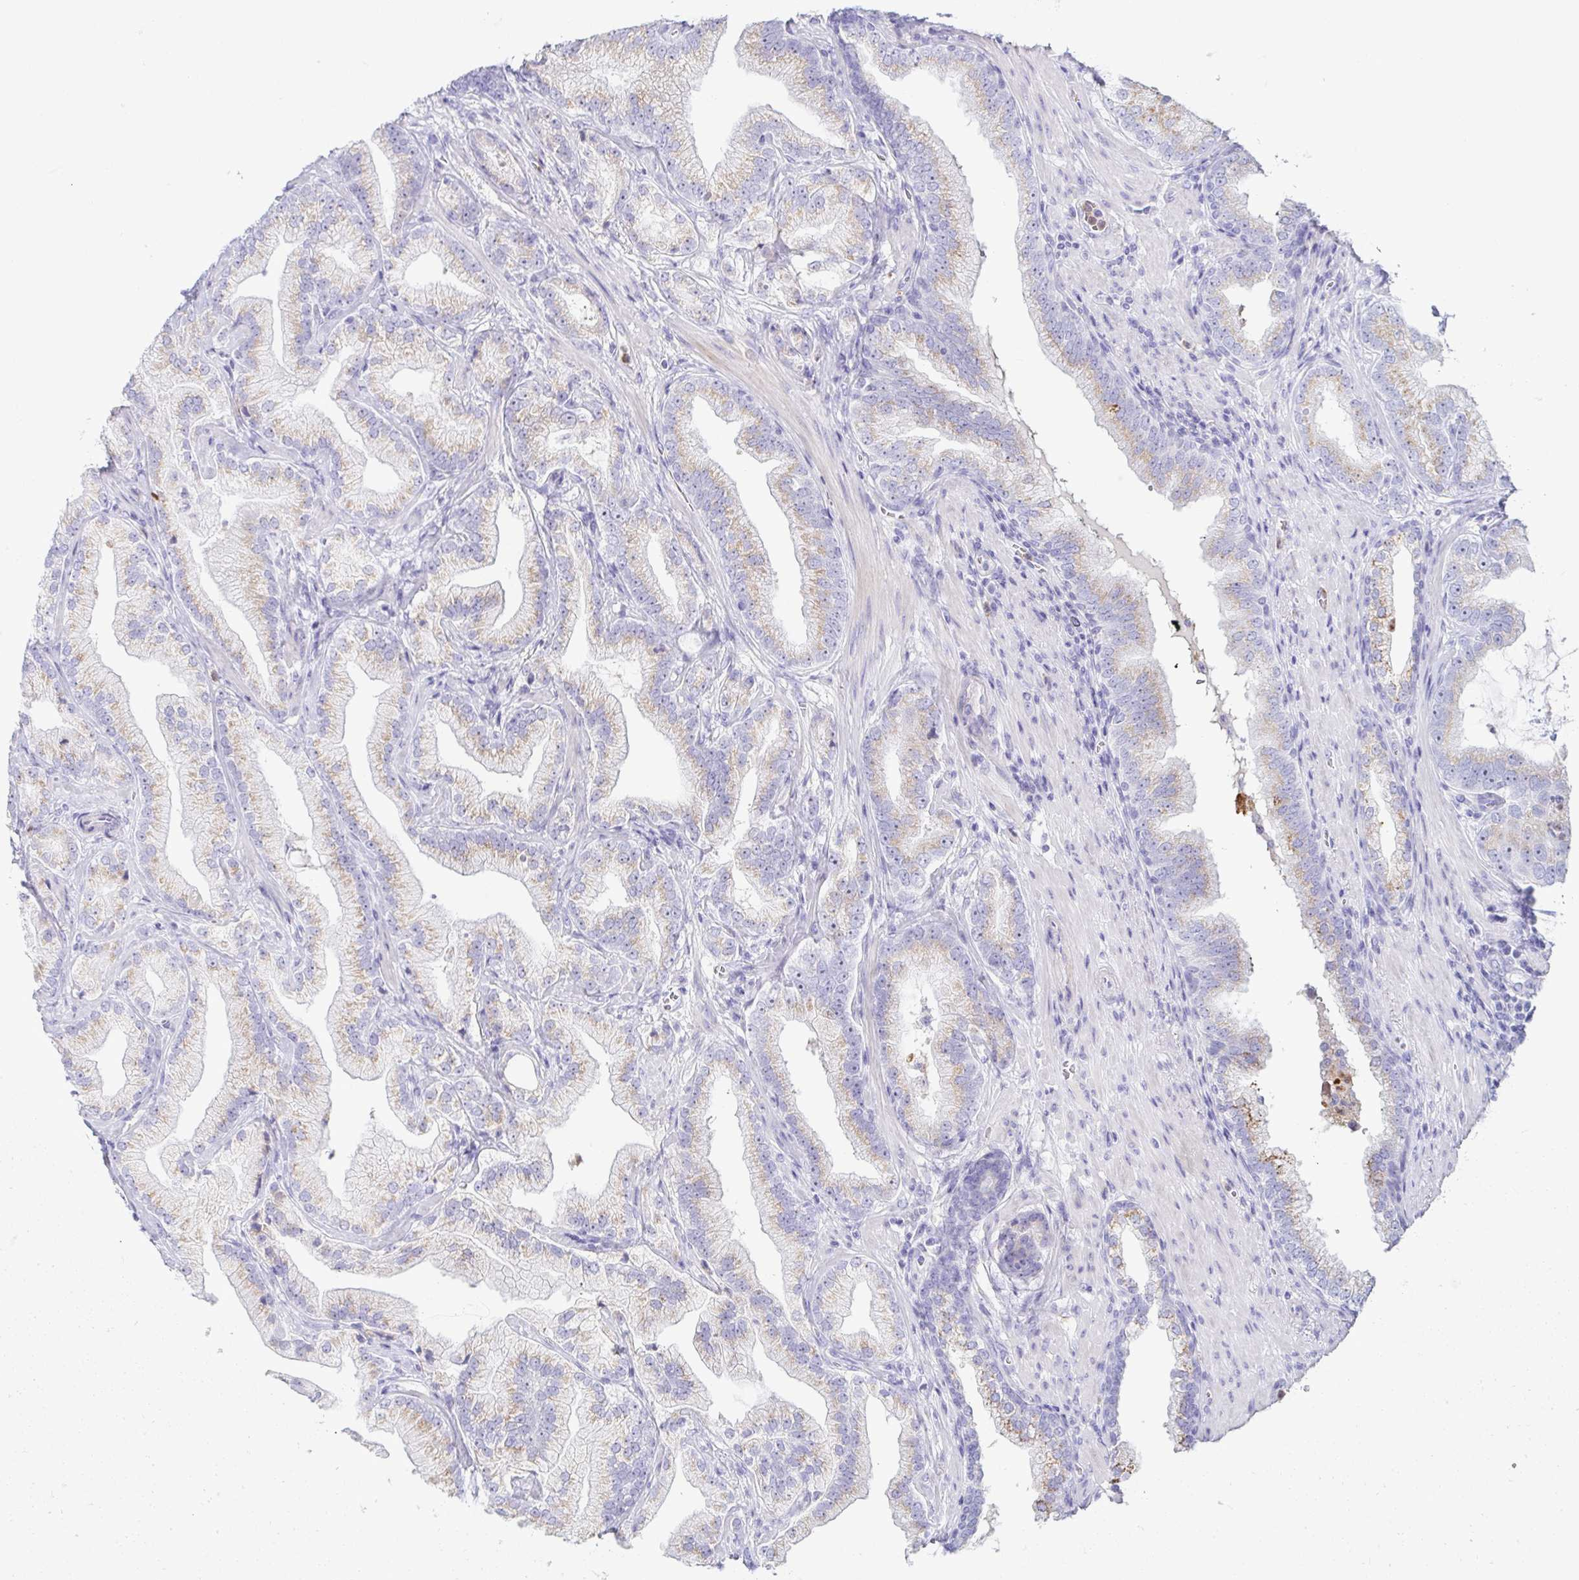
{"staining": {"intensity": "weak", "quantity": ">75%", "location": "cytoplasmic/membranous"}, "tissue": "prostate cancer", "cell_type": "Tumor cells", "image_type": "cancer", "snomed": [{"axis": "morphology", "description": "Adenocarcinoma, Low grade"}, {"axis": "topography", "description": "Prostate"}], "caption": "Protein staining of low-grade adenocarcinoma (prostate) tissue displays weak cytoplasmic/membranous expression in approximately >75% of tumor cells.", "gene": "AZU1", "patient": {"sex": "male", "age": 62}}